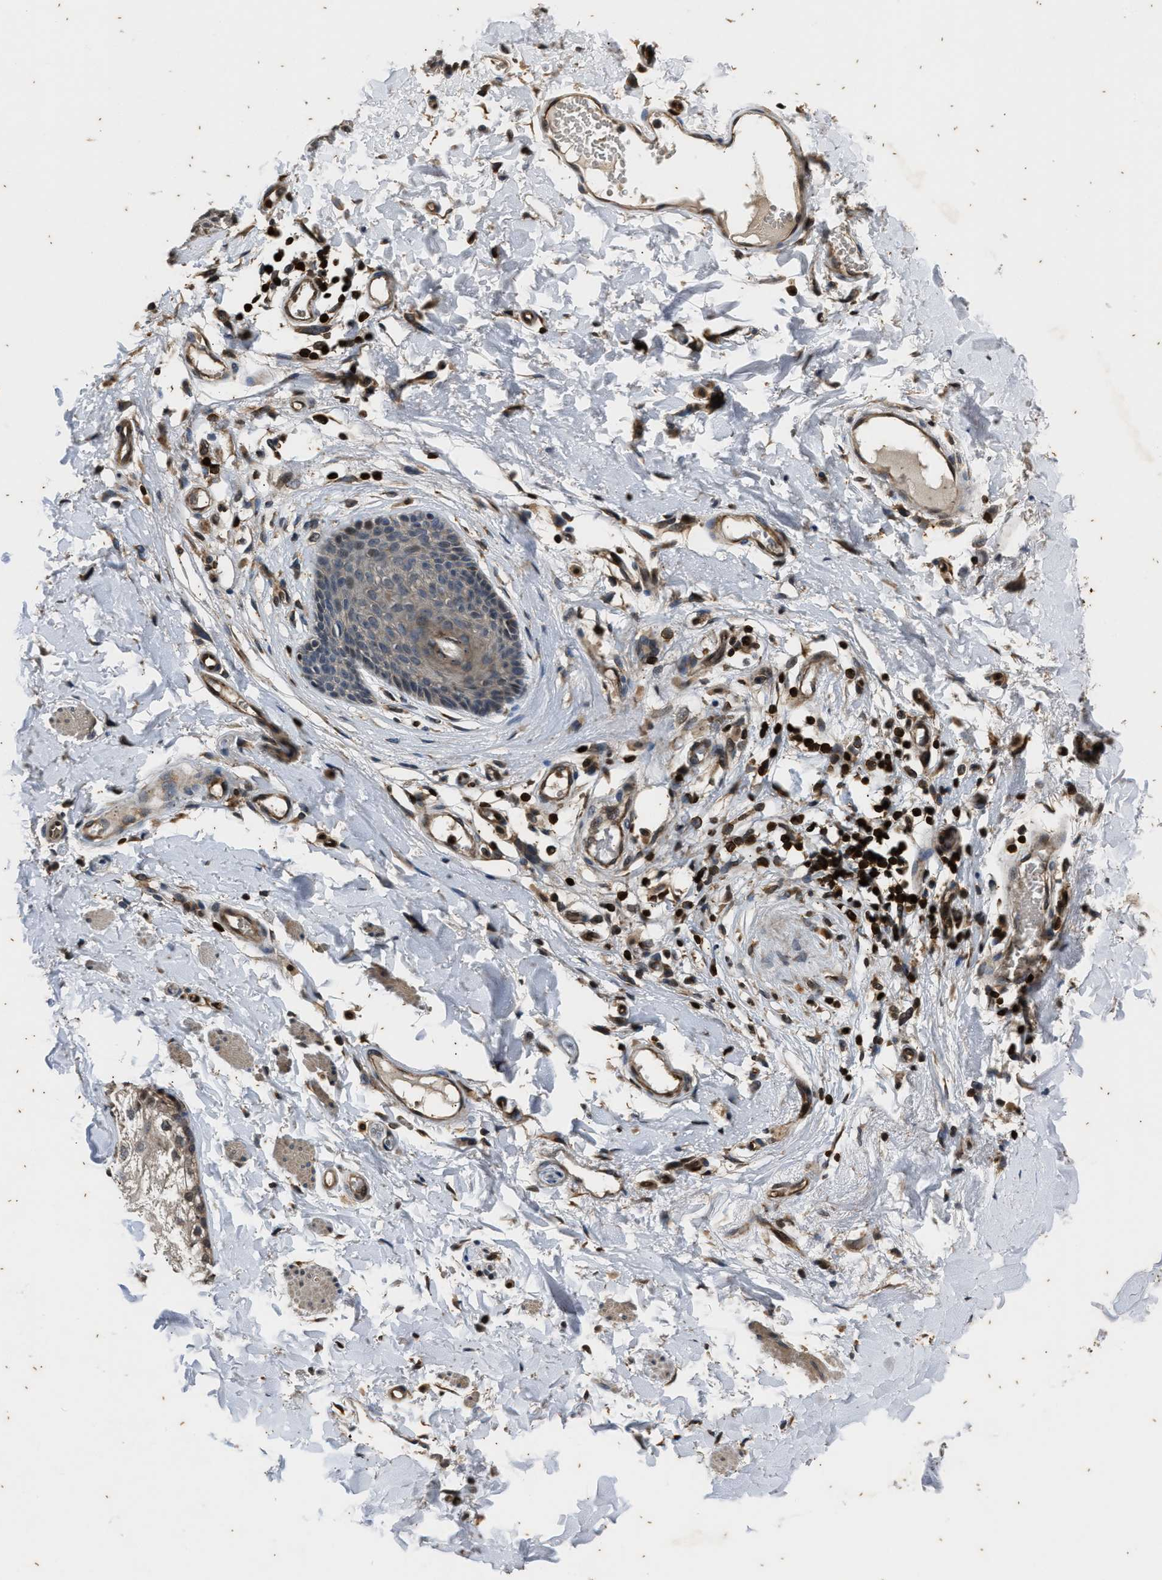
{"staining": {"intensity": "weak", "quantity": "<25%", "location": "cytoplasmic/membranous"}, "tissue": "skin", "cell_type": "Epidermal cells", "image_type": "normal", "snomed": [{"axis": "morphology", "description": "Normal tissue, NOS"}, {"axis": "topography", "description": "Vulva"}], "caption": "Immunohistochemistry (IHC) image of unremarkable human skin stained for a protein (brown), which demonstrates no staining in epidermal cells.", "gene": "PTPN7", "patient": {"sex": "female", "age": 73}}